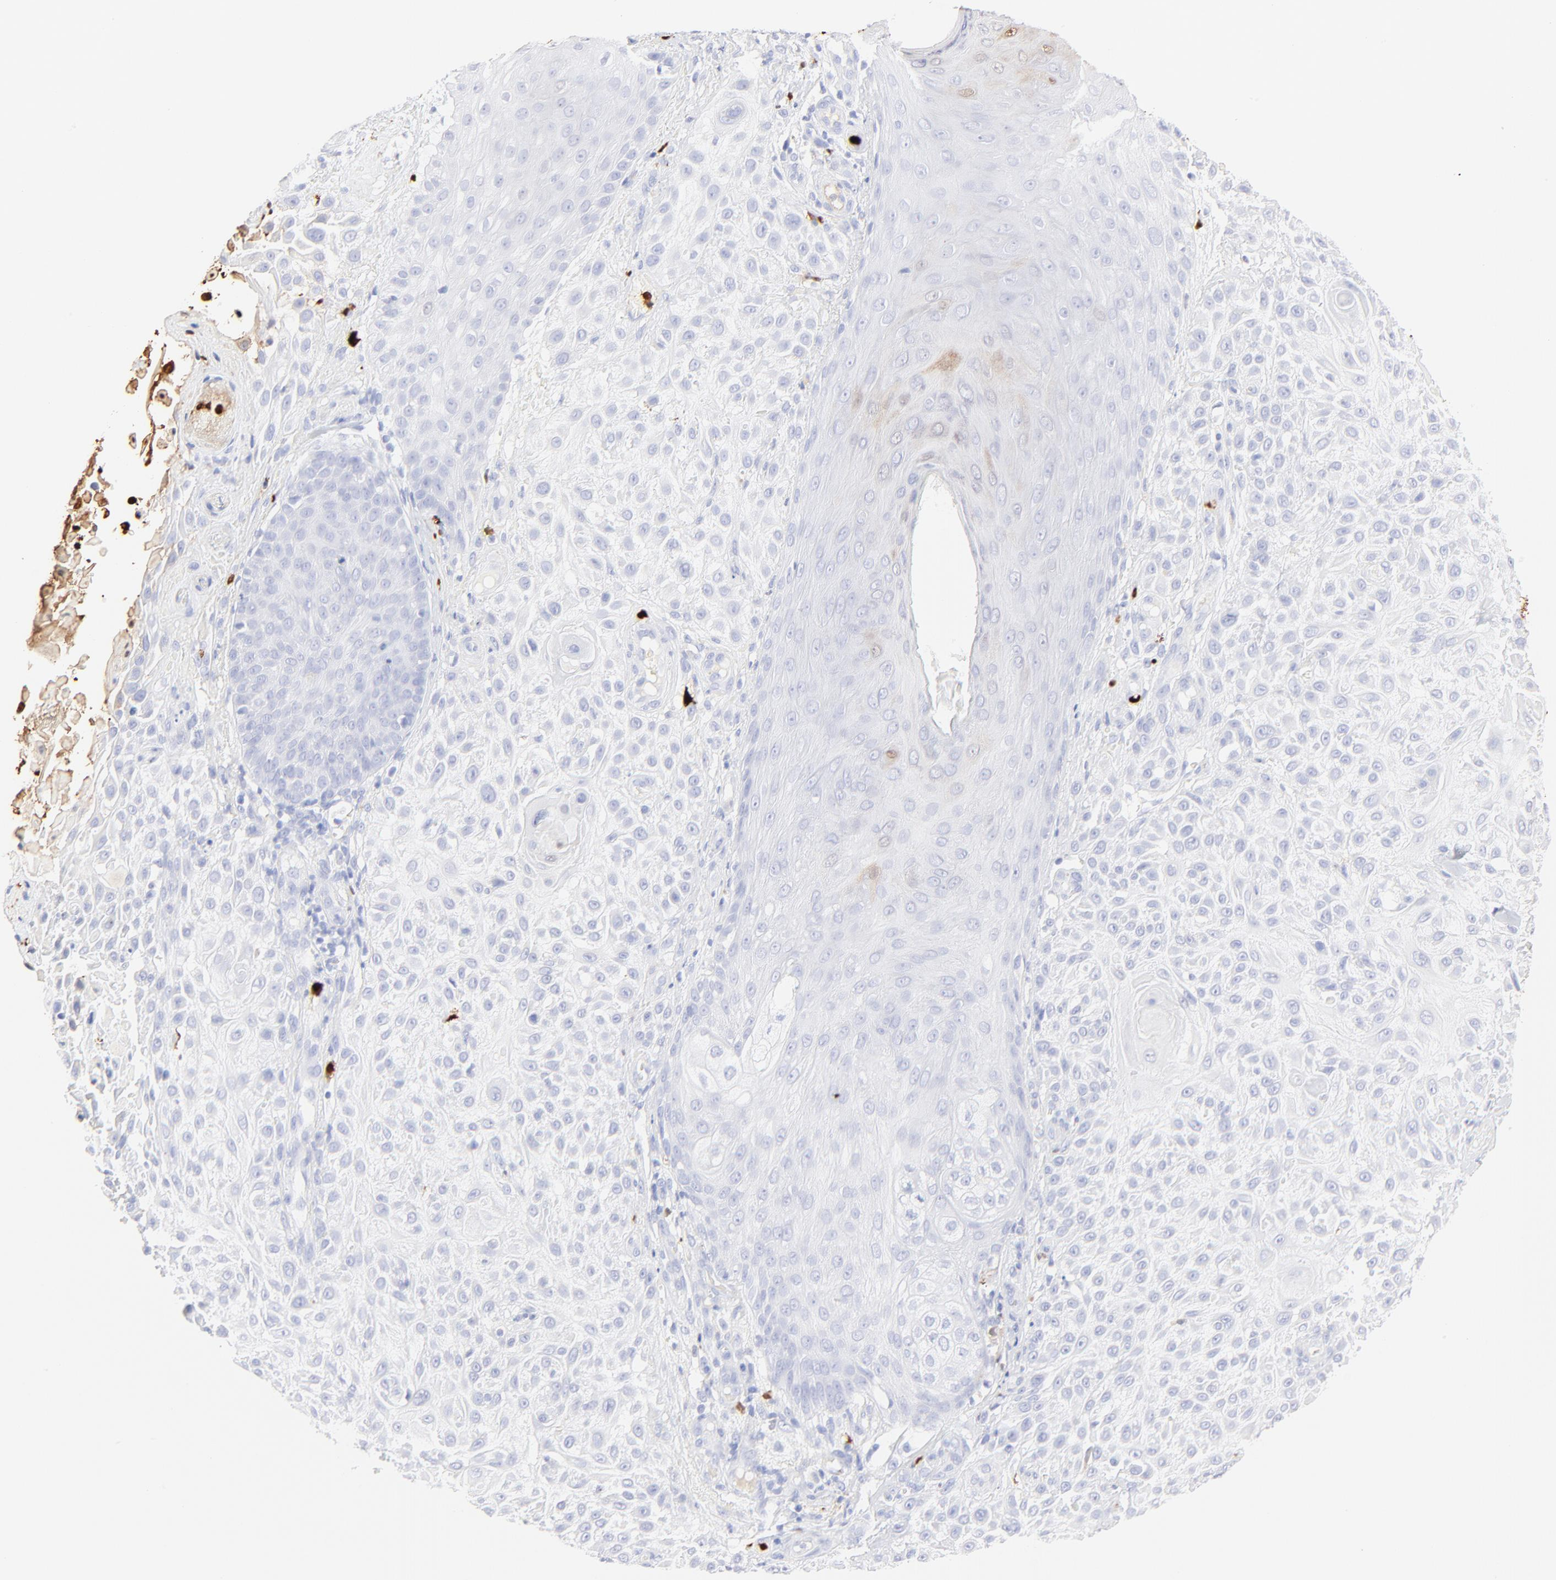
{"staining": {"intensity": "negative", "quantity": "none", "location": "none"}, "tissue": "skin cancer", "cell_type": "Tumor cells", "image_type": "cancer", "snomed": [{"axis": "morphology", "description": "Squamous cell carcinoma, NOS"}, {"axis": "topography", "description": "Skin"}], "caption": "This is an IHC photomicrograph of human squamous cell carcinoma (skin). There is no positivity in tumor cells.", "gene": "S100A12", "patient": {"sex": "female", "age": 42}}